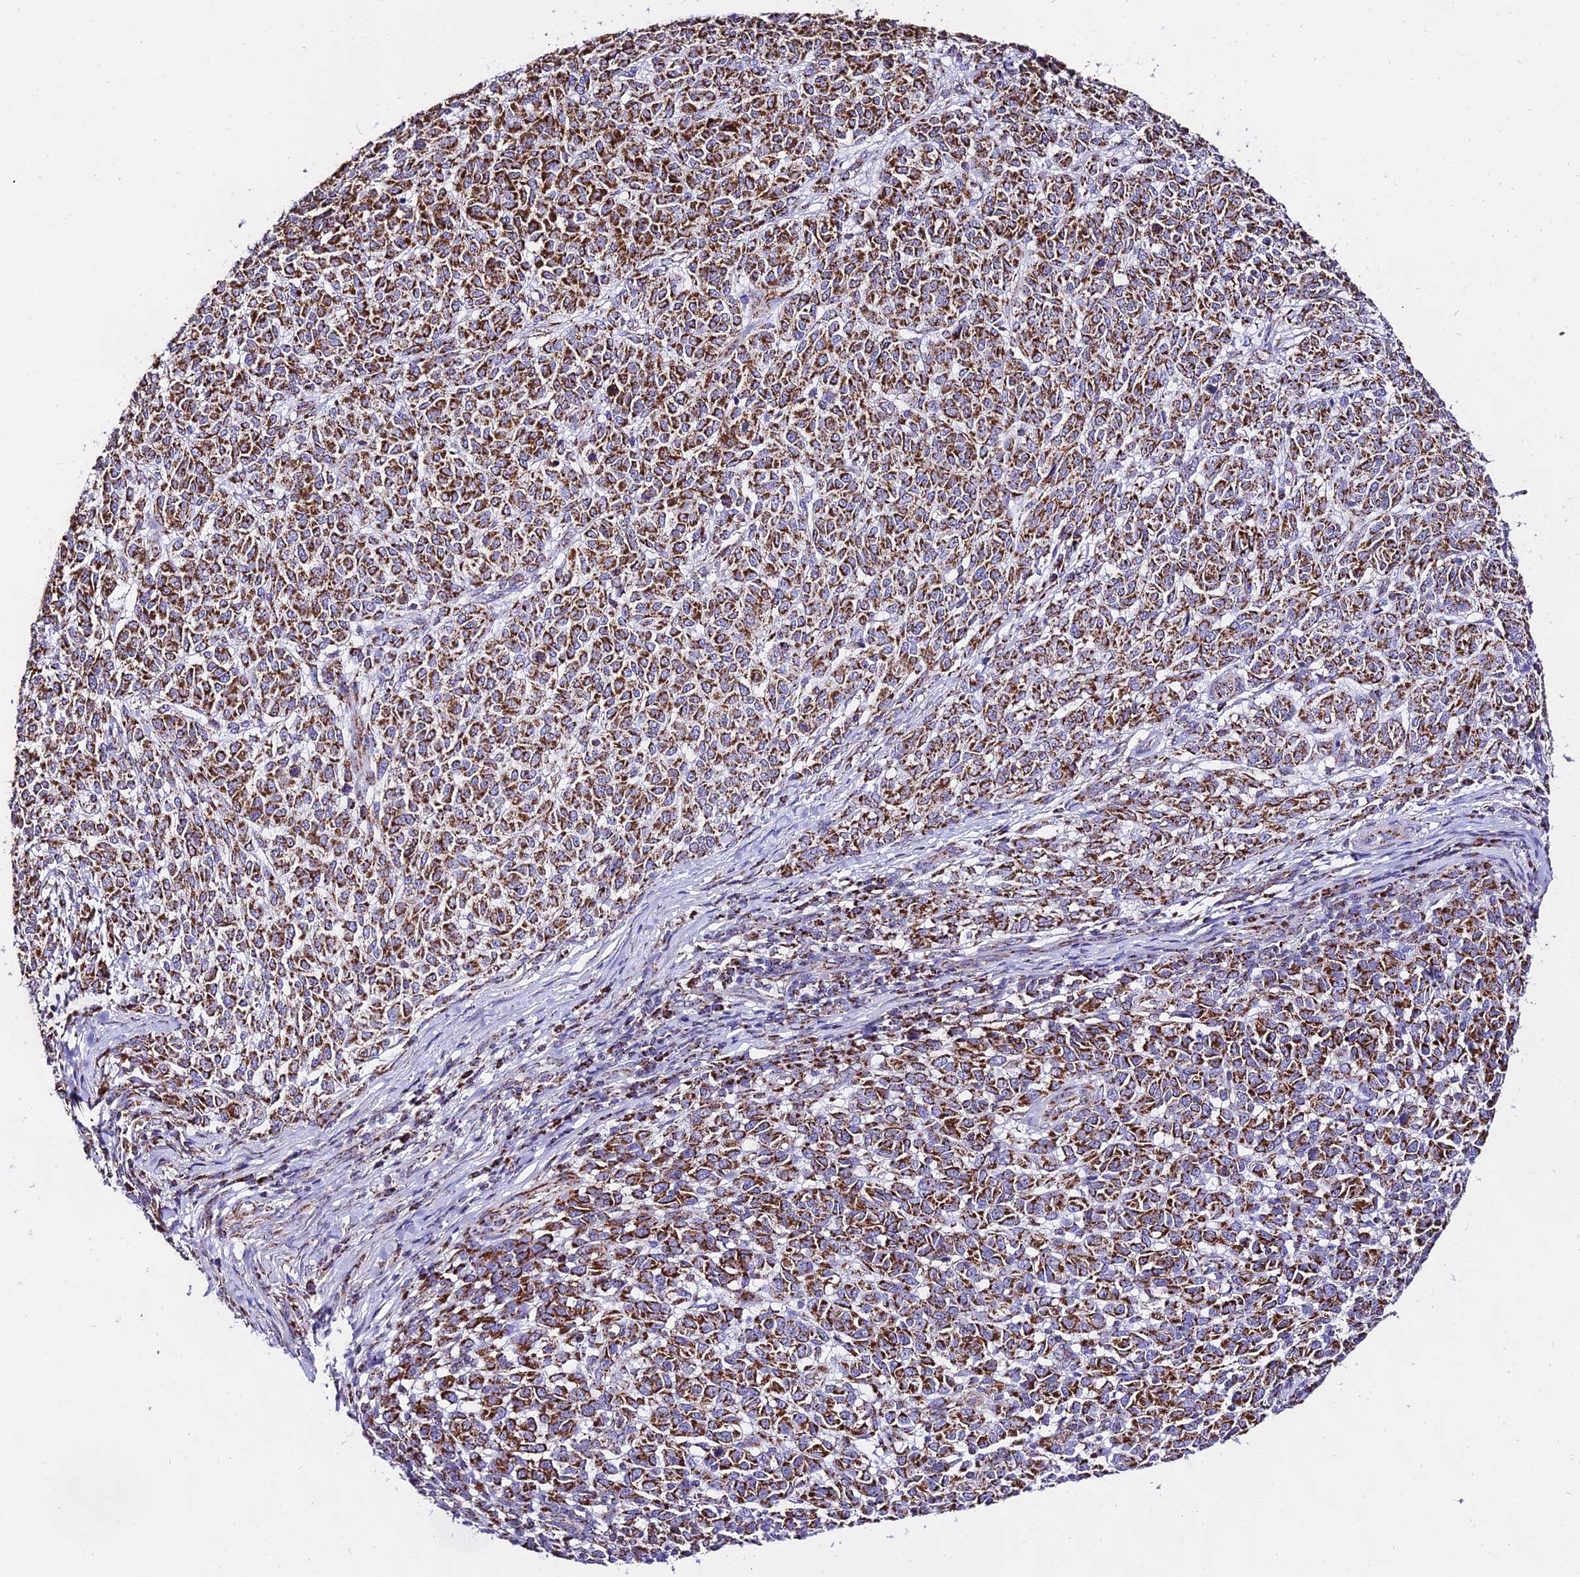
{"staining": {"intensity": "moderate", "quantity": ">75%", "location": "cytoplasmic/membranous"}, "tissue": "melanoma", "cell_type": "Tumor cells", "image_type": "cancer", "snomed": [{"axis": "morphology", "description": "Malignant melanoma, NOS"}, {"axis": "topography", "description": "Skin"}], "caption": "Tumor cells demonstrate medium levels of moderate cytoplasmic/membranous staining in approximately >75% of cells in human malignant melanoma.", "gene": "ATP5PD", "patient": {"sex": "male", "age": 49}}